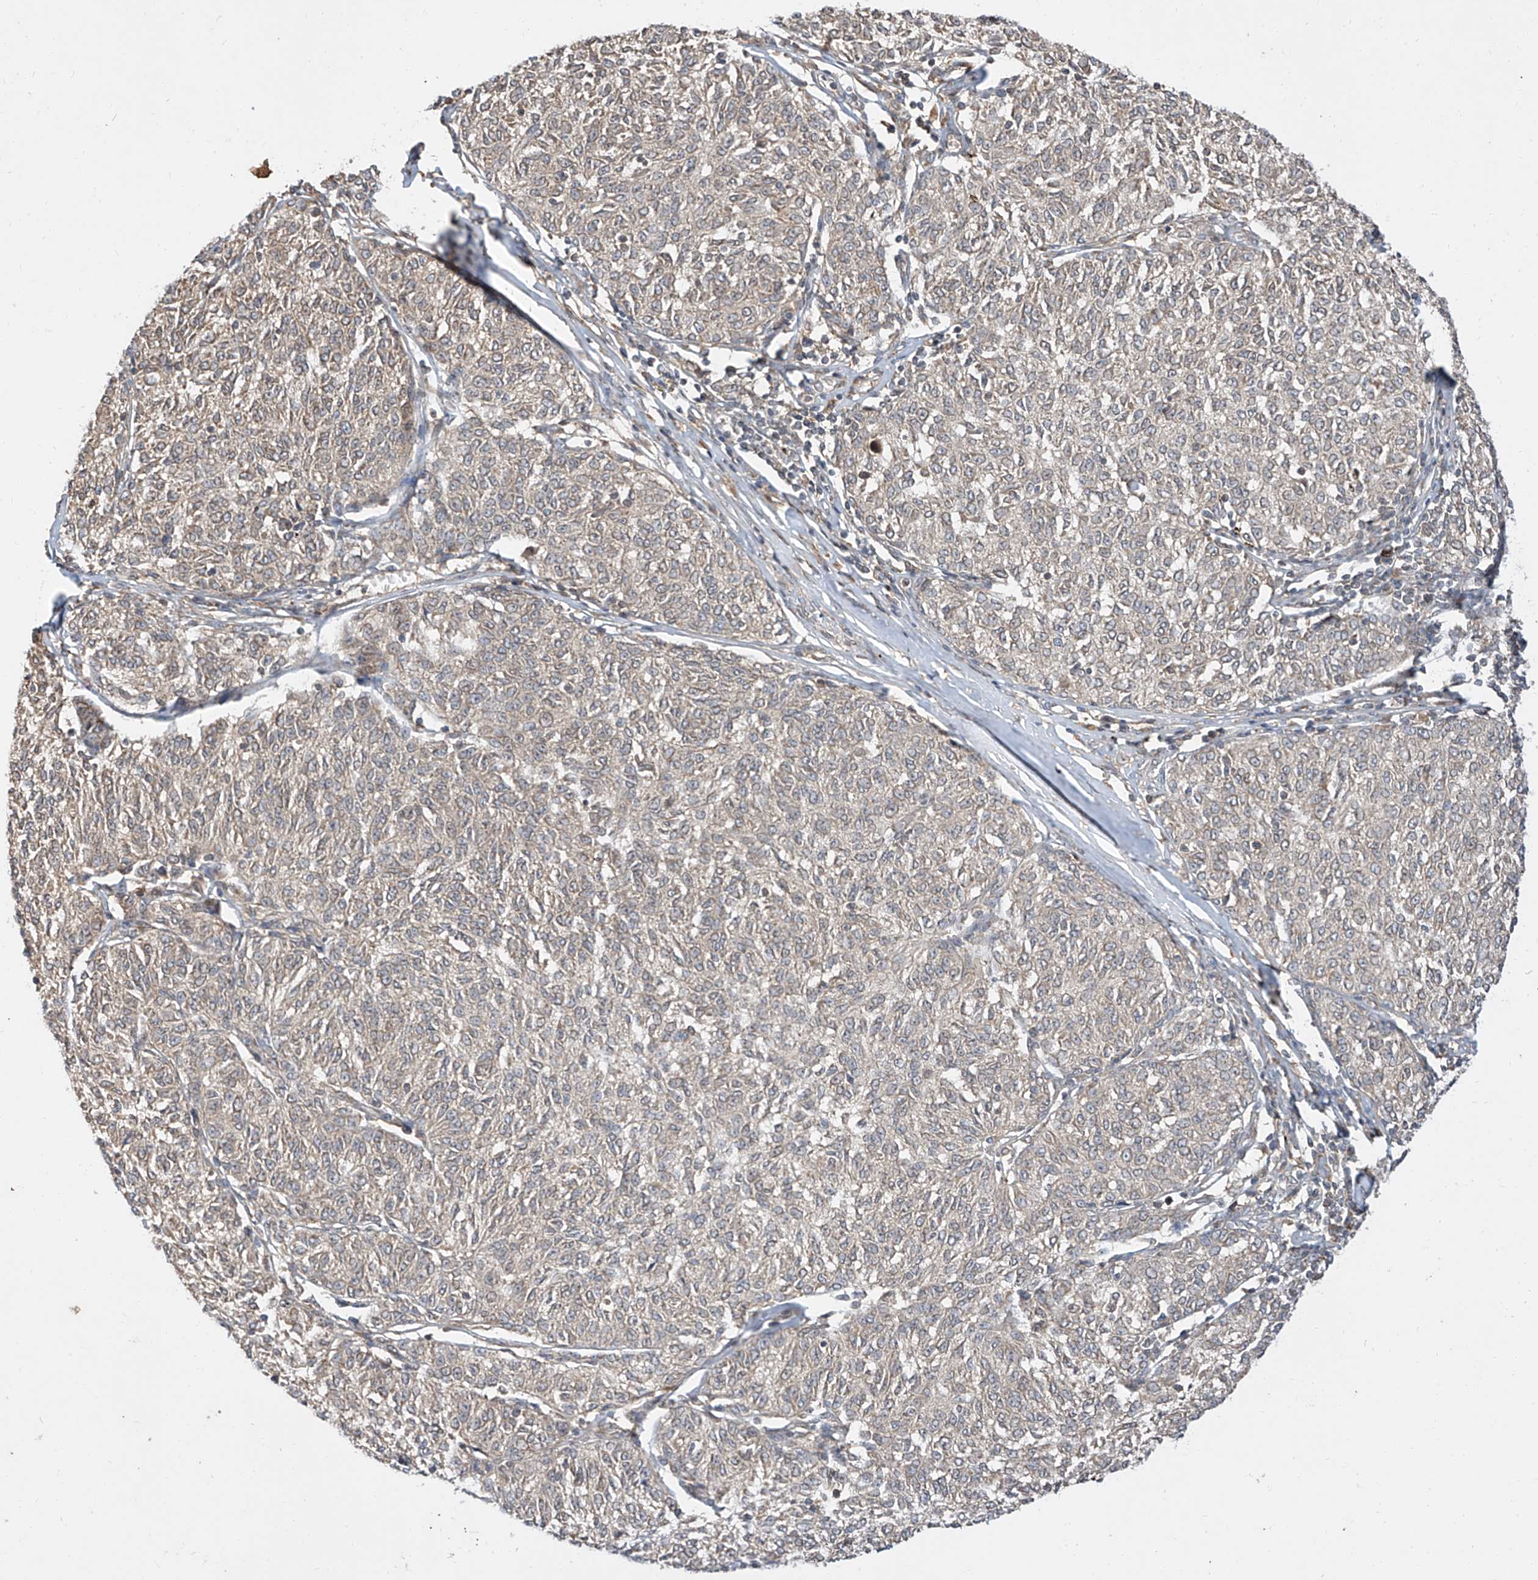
{"staining": {"intensity": "negative", "quantity": "none", "location": "none"}, "tissue": "melanoma", "cell_type": "Tumor cells", "image_type": "cancer", "snomed": [{"axis": "morphology", "description": "Malignant melanoma, NOS"}, {"axis": "topography", "description": "Skin"}], "caption": "Immunohistochemistry (IHC) histopathology image of neoplastic tissue: melanoma stained with DAB (3,3'-diaminobenzidine) reveals no significant protein expression in tumor cells. Brightfield microscopy of immunohistochemistry (IHC) stained with DAB (3,3'-diaminobenzidine) (brown) and hematoxylin (blue), captured at high magnification.", "gene": "DIRAS3", "patient": {"sex": "female", "age": 72}}